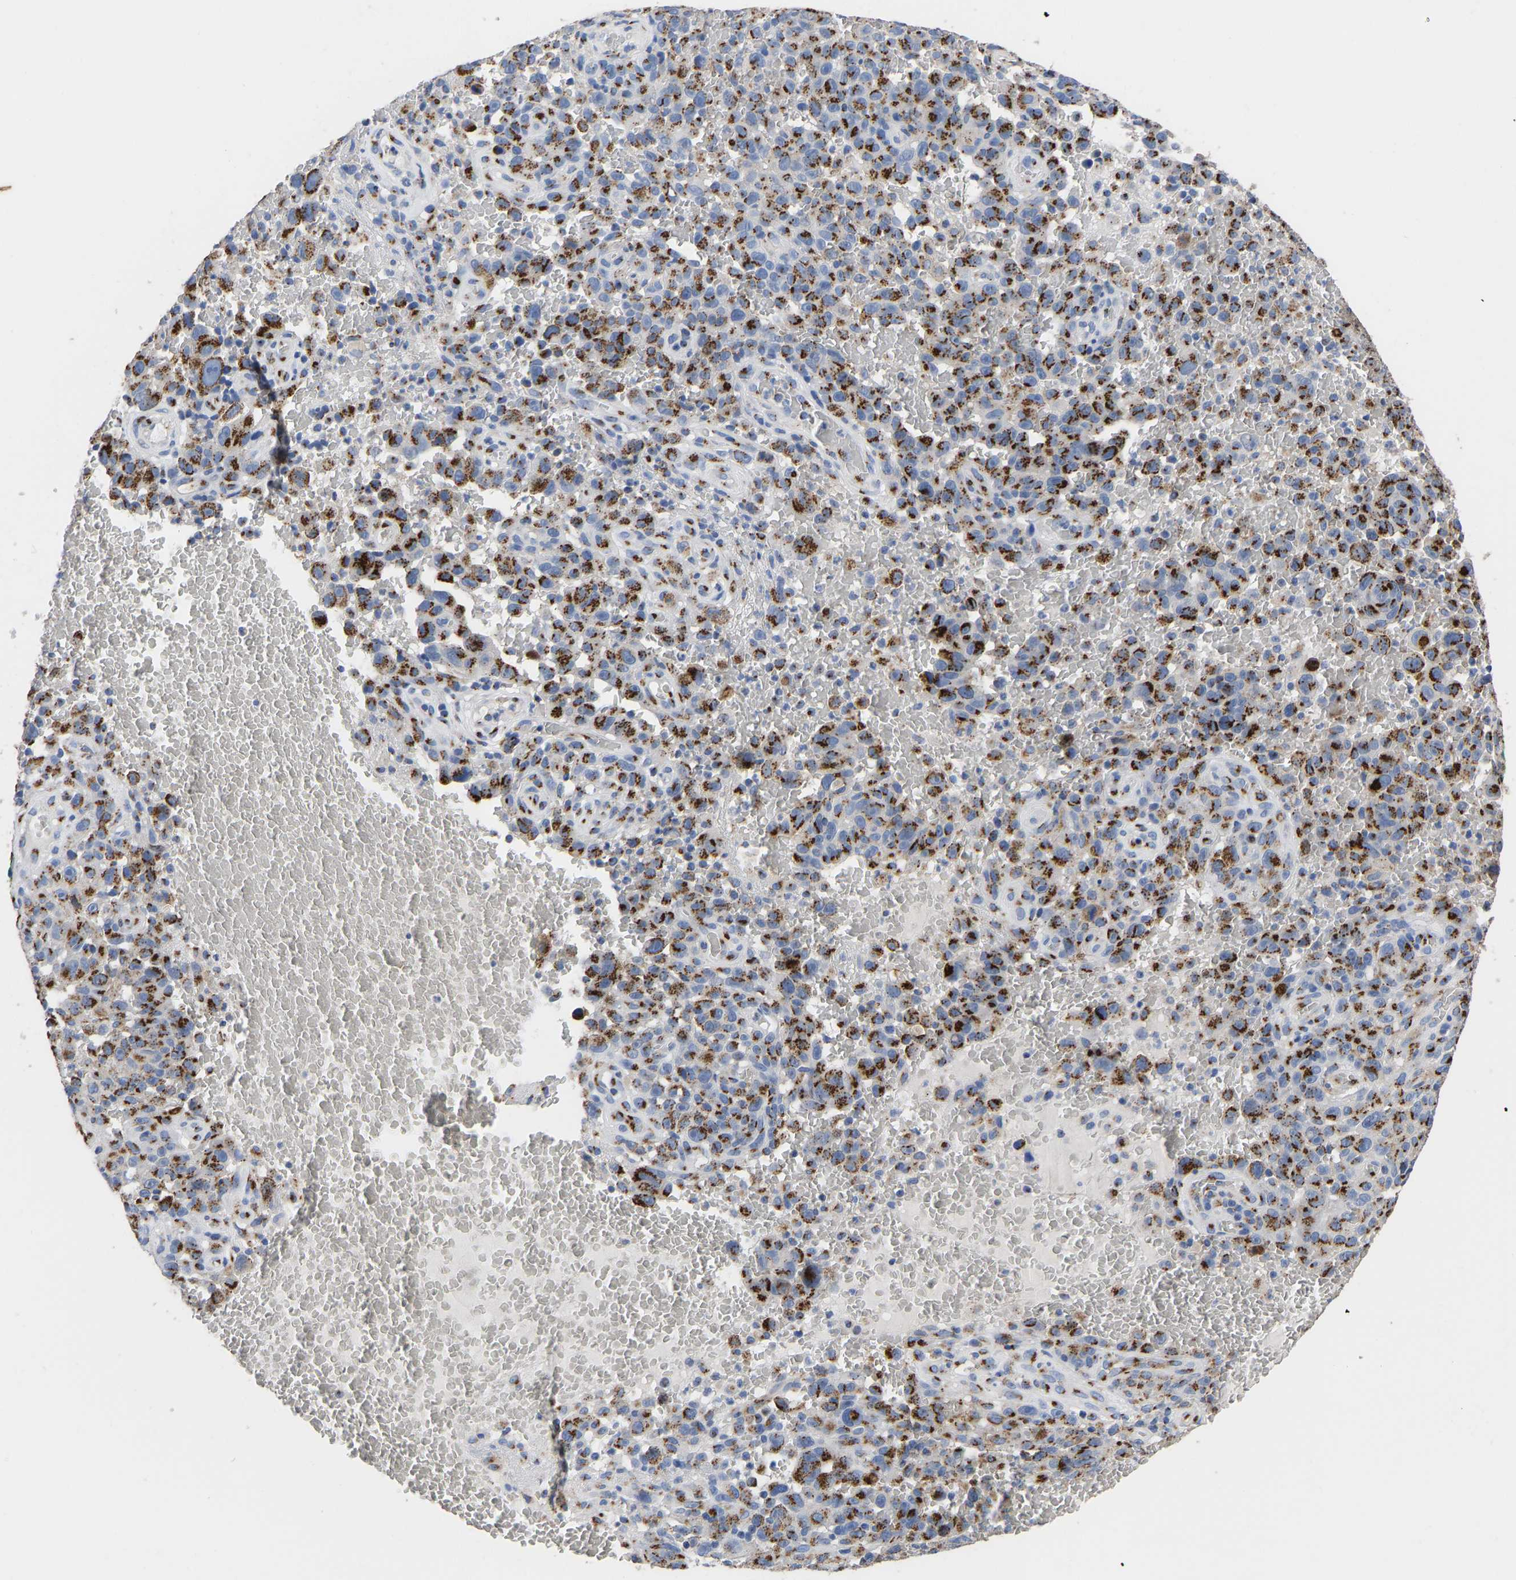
{"staining": {"intensity": "strong", "quantity": ">75%", "location": "cytoplasmic/membranous"}, "tissue": "melanoma", "cell_type": "Tumor cells", "image_type": "cancer", "snomed": [{"axis": "morphology", "description": "Malignant melanoma, NOS"}, {"axis": "topography", "description": "Skin"}], "caption": "Immunohistochemistry staining of melanoma, which reveals high levels of strong cytoplasmic/membranous positivity in about >75% of tumor cells indicating strong cytoplasmic/membranous protein positivity. The staining was performed using DAB (brown) for protein detection and nuclei were counterstained in hematoxylin (blue).", "gene": "TMEM87A", "patient": {"sex": "female", "age": 82}}